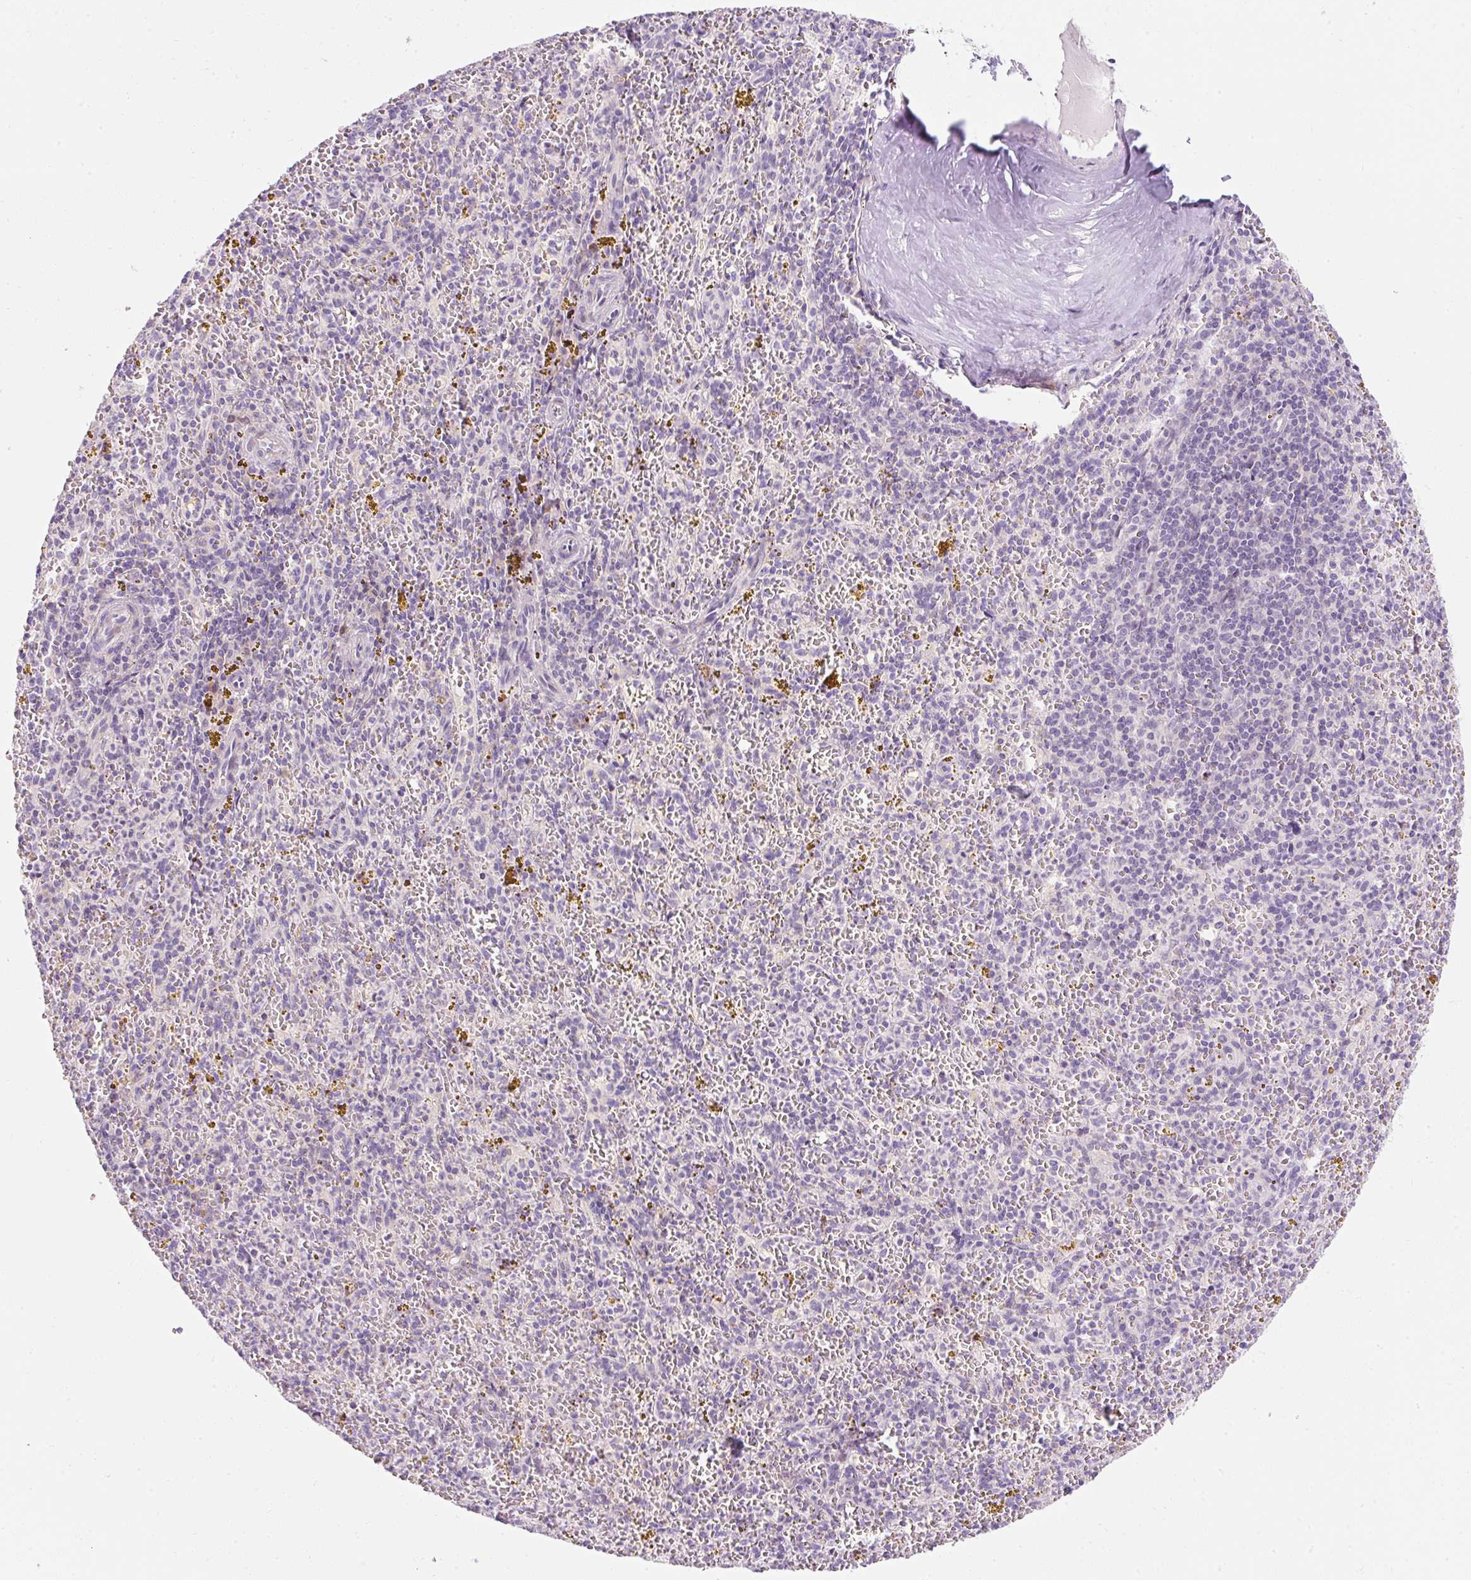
{"staining": {"intensity": "negative", "quantity": "none", "location": "none"}, "tissue": "spleen", "cell_type": "Cells in red pulp", "image_type": "normal", "snomed": [{"axis": "morphology", "description": "Normal tissue, NOS"}, {"axis": "topography", "description": "Spleen"}], "caption": "IHC micrograph of unremarkable human spleen stained for a protein (brown), which reveals no positivity in cells in red pulp.", "gene": "DTX4", "patient": {"sex": "male", "age": 57}}